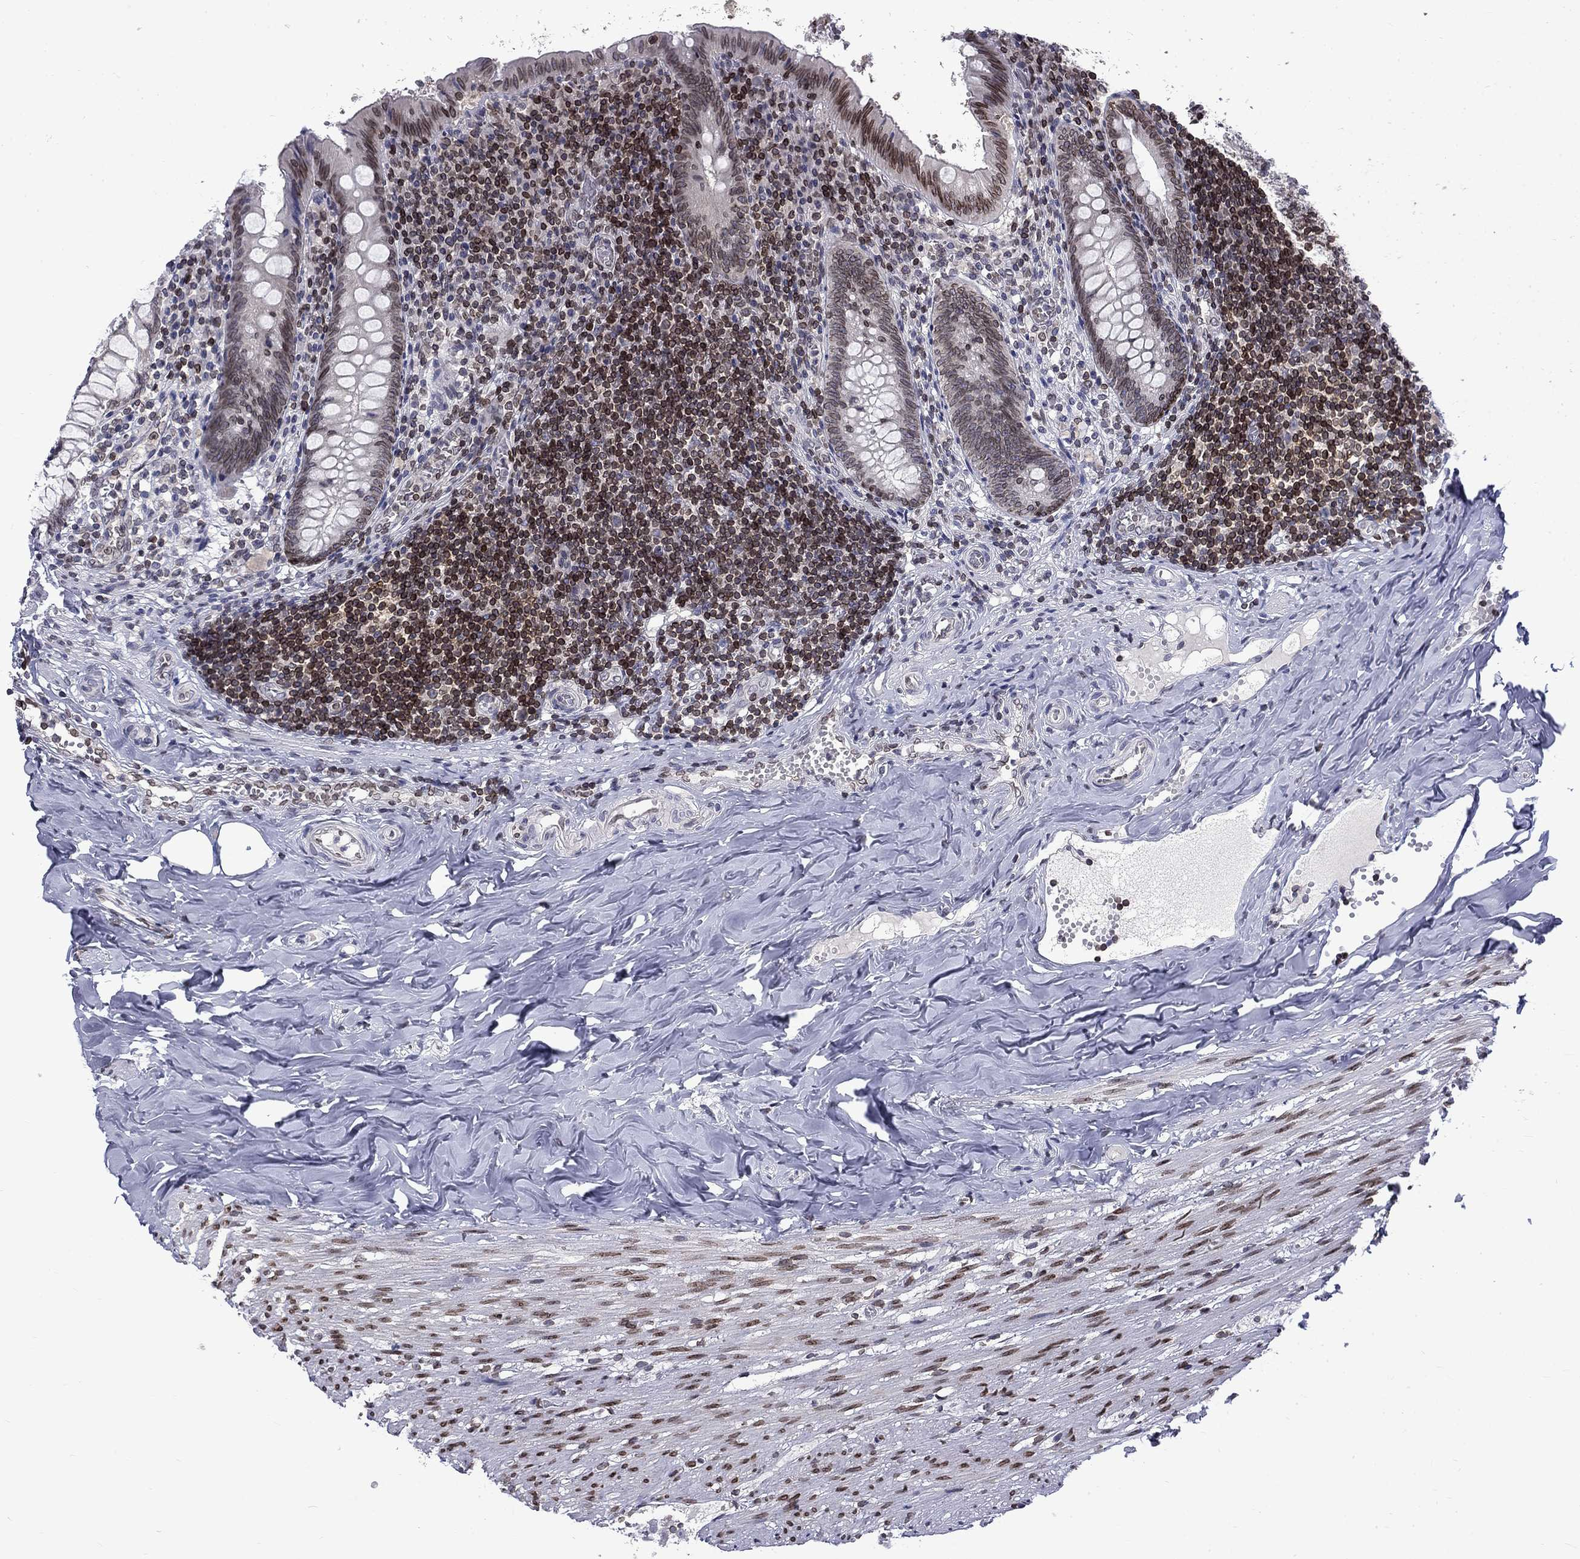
{"staining": {"intensity": "moderate", "quantity": "<25%", "location": "cytoplasmic/membranous,nuclear"}, "tissue": "appendix", "cell_type": "Glandular cells", "image_type": "normal", "snomed": [{"axis": "morphology", "description": "Normal tissue, NOS"}, {"axis": "topography", "description": "Appendix"}], "caption": "This is an image of immunohistochemistry (IHC) staining of unremarkable appendix, which shows moderate staining in the cytoplasmic/membranous,nuclear of glandular cells.", "gene": "SLA", "patient": {"sex": "female", "age": 23}}